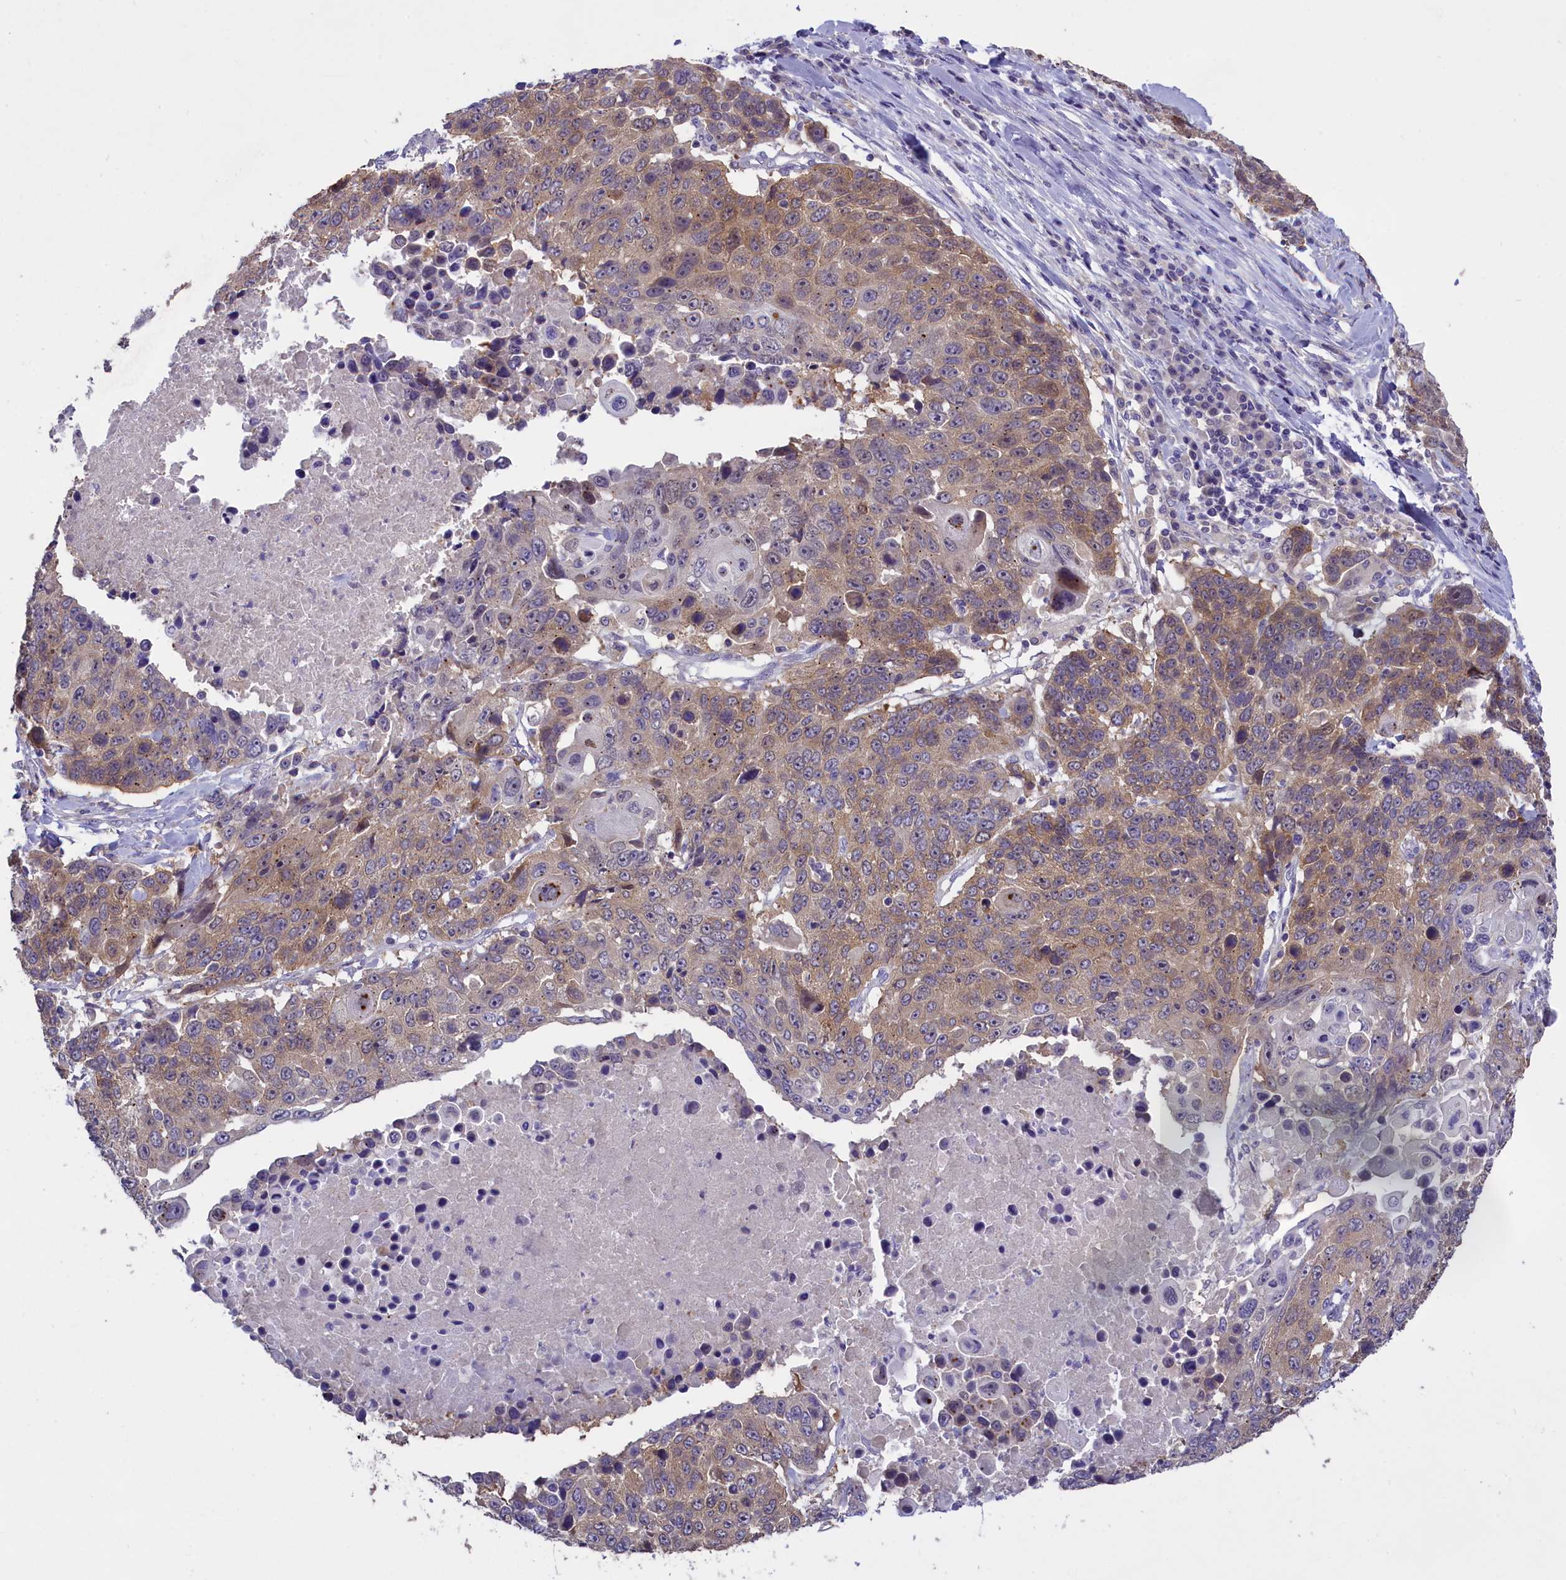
{"staining": {"intensity": "moderate", "quantity": ">75%", "location": "cytoplasmic/membranous"}, "tissue": "lung cancer", "cell_type": "Tumor cells", "image_type": "cancer", "snomed": [{"axis": "morphology", "description": "Squamous cell carcinoma, NOS"}, {"axis": "topography", "description": "Lung"}], "caption": "A high-resolution image shows immunohistochemistry staining of lung cancer (squamous cell carcinoma), which exhibits moderate cytoplasmic/membranous positivity in about >75% of tumor cells.", "gene": "ENPP6", "patient": {"sex": "male", "age": 66}}